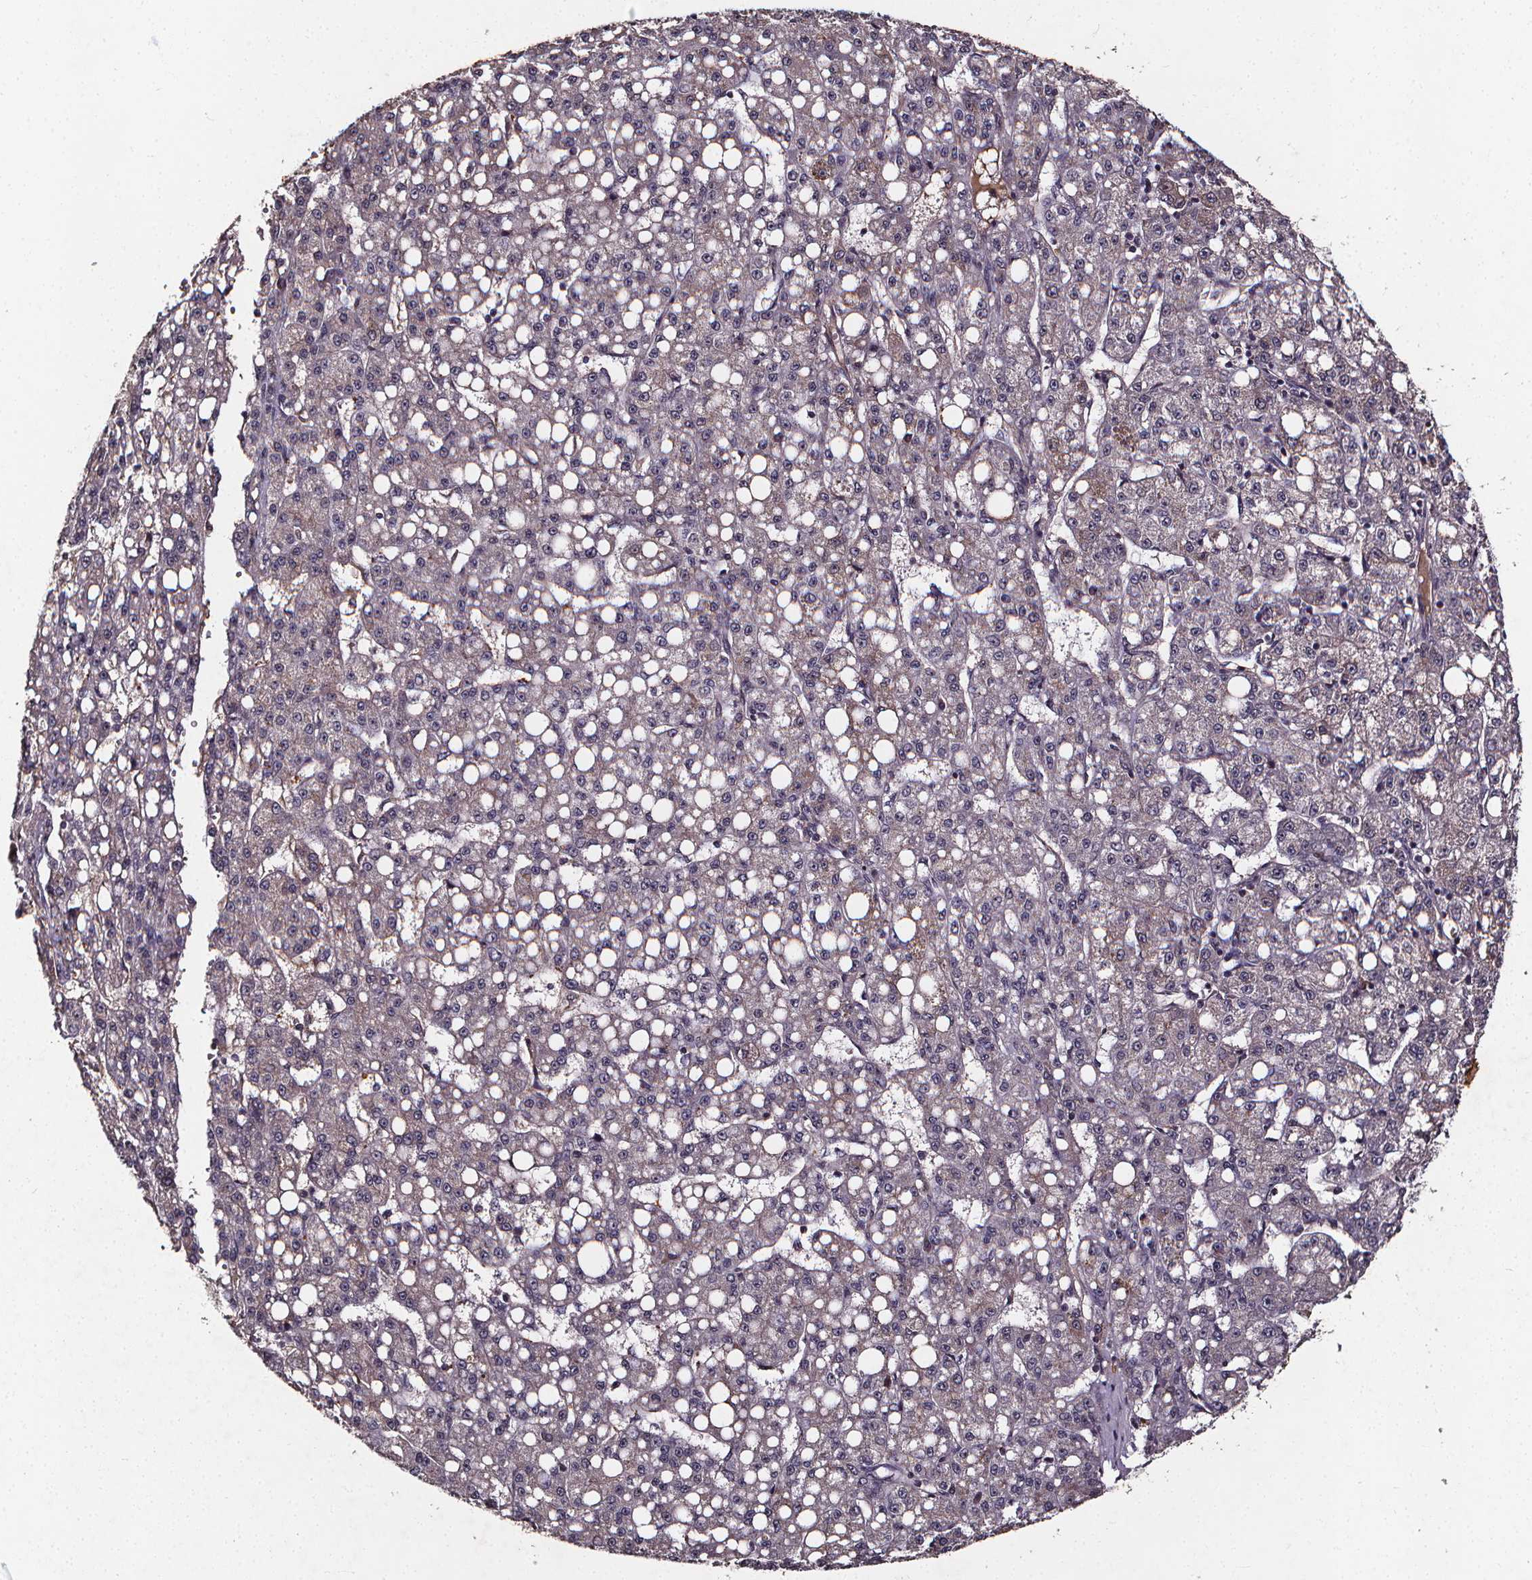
{"staining": {"intensity": "negative", "quantity": "none", "location": "none"}, "tissue": "liver cancer", "cell_type": "Tumor cells", "image_type": "cancer", "snomed": [{"axis": "morphology", "description": "Carcinoma, Hepatocellular, NOS"}, {"axis": "topography", "description": "Liver"}], "caption": "Human liver cancer stained for a protein using immunohistochemistry displays no positivity in tumor cells.", "gene": "SPAG8", "patient": {"sex": "female", "age": 65}}